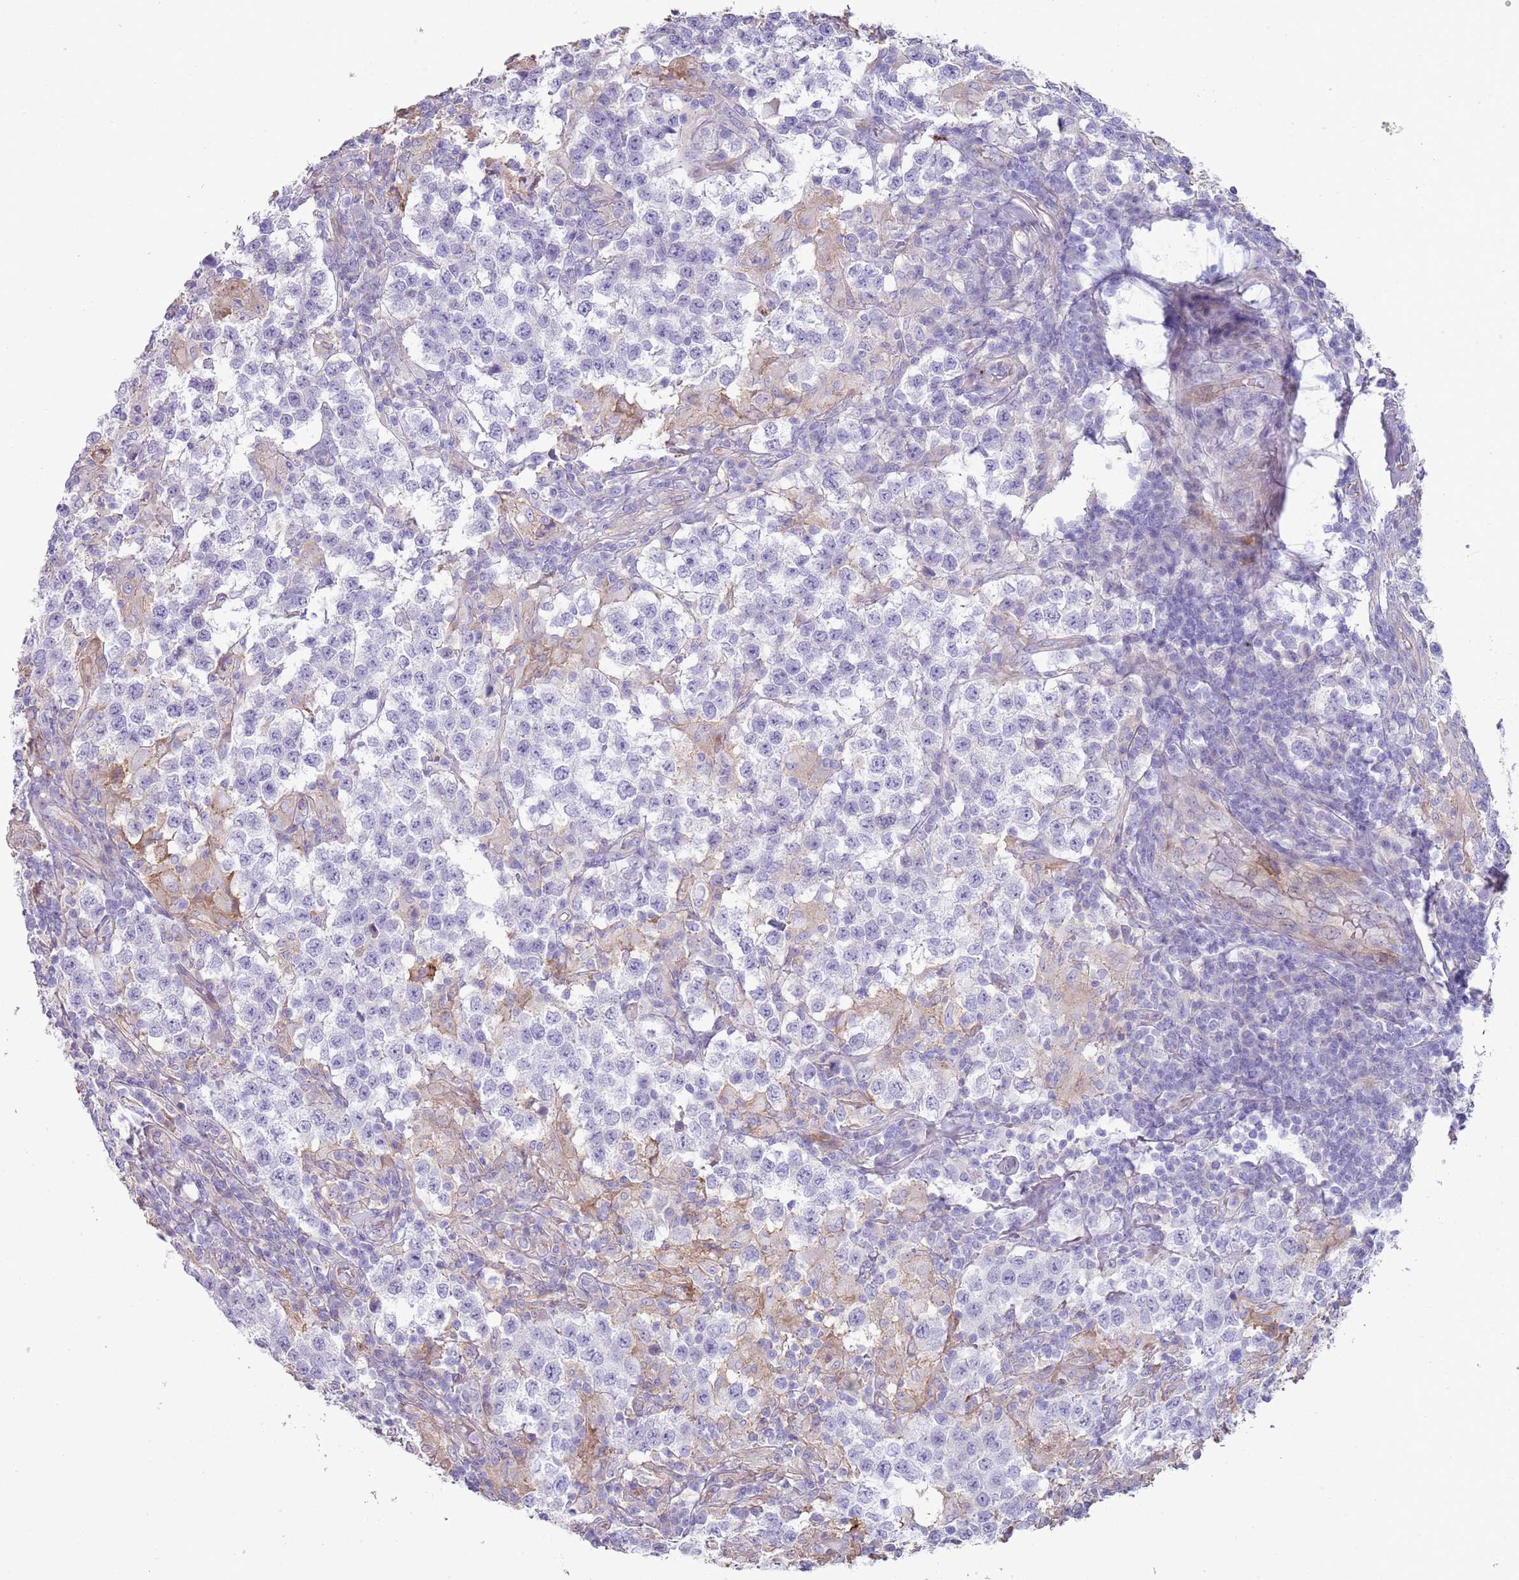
{"staining": {"intensity": "negative", "quantity": "none", "location": "none"}, "tissue": "testis cancer", "cell_type": "Tumor cells", "image_type": "cancer", "snomed": [{"axis": "morphology", "description": "Seminoma, NOS"}, {"axis": "morphology", "description": "Carcinoma, Embryonal, NOS"}, {"axis": "topography", "description": "Testis"}], "caption": "The micrograph exhibits no staining of tumor cells in testis cancer (seminoma).", "gene": "NBPF3", "patient": {"sex": "male", "age": 41}}